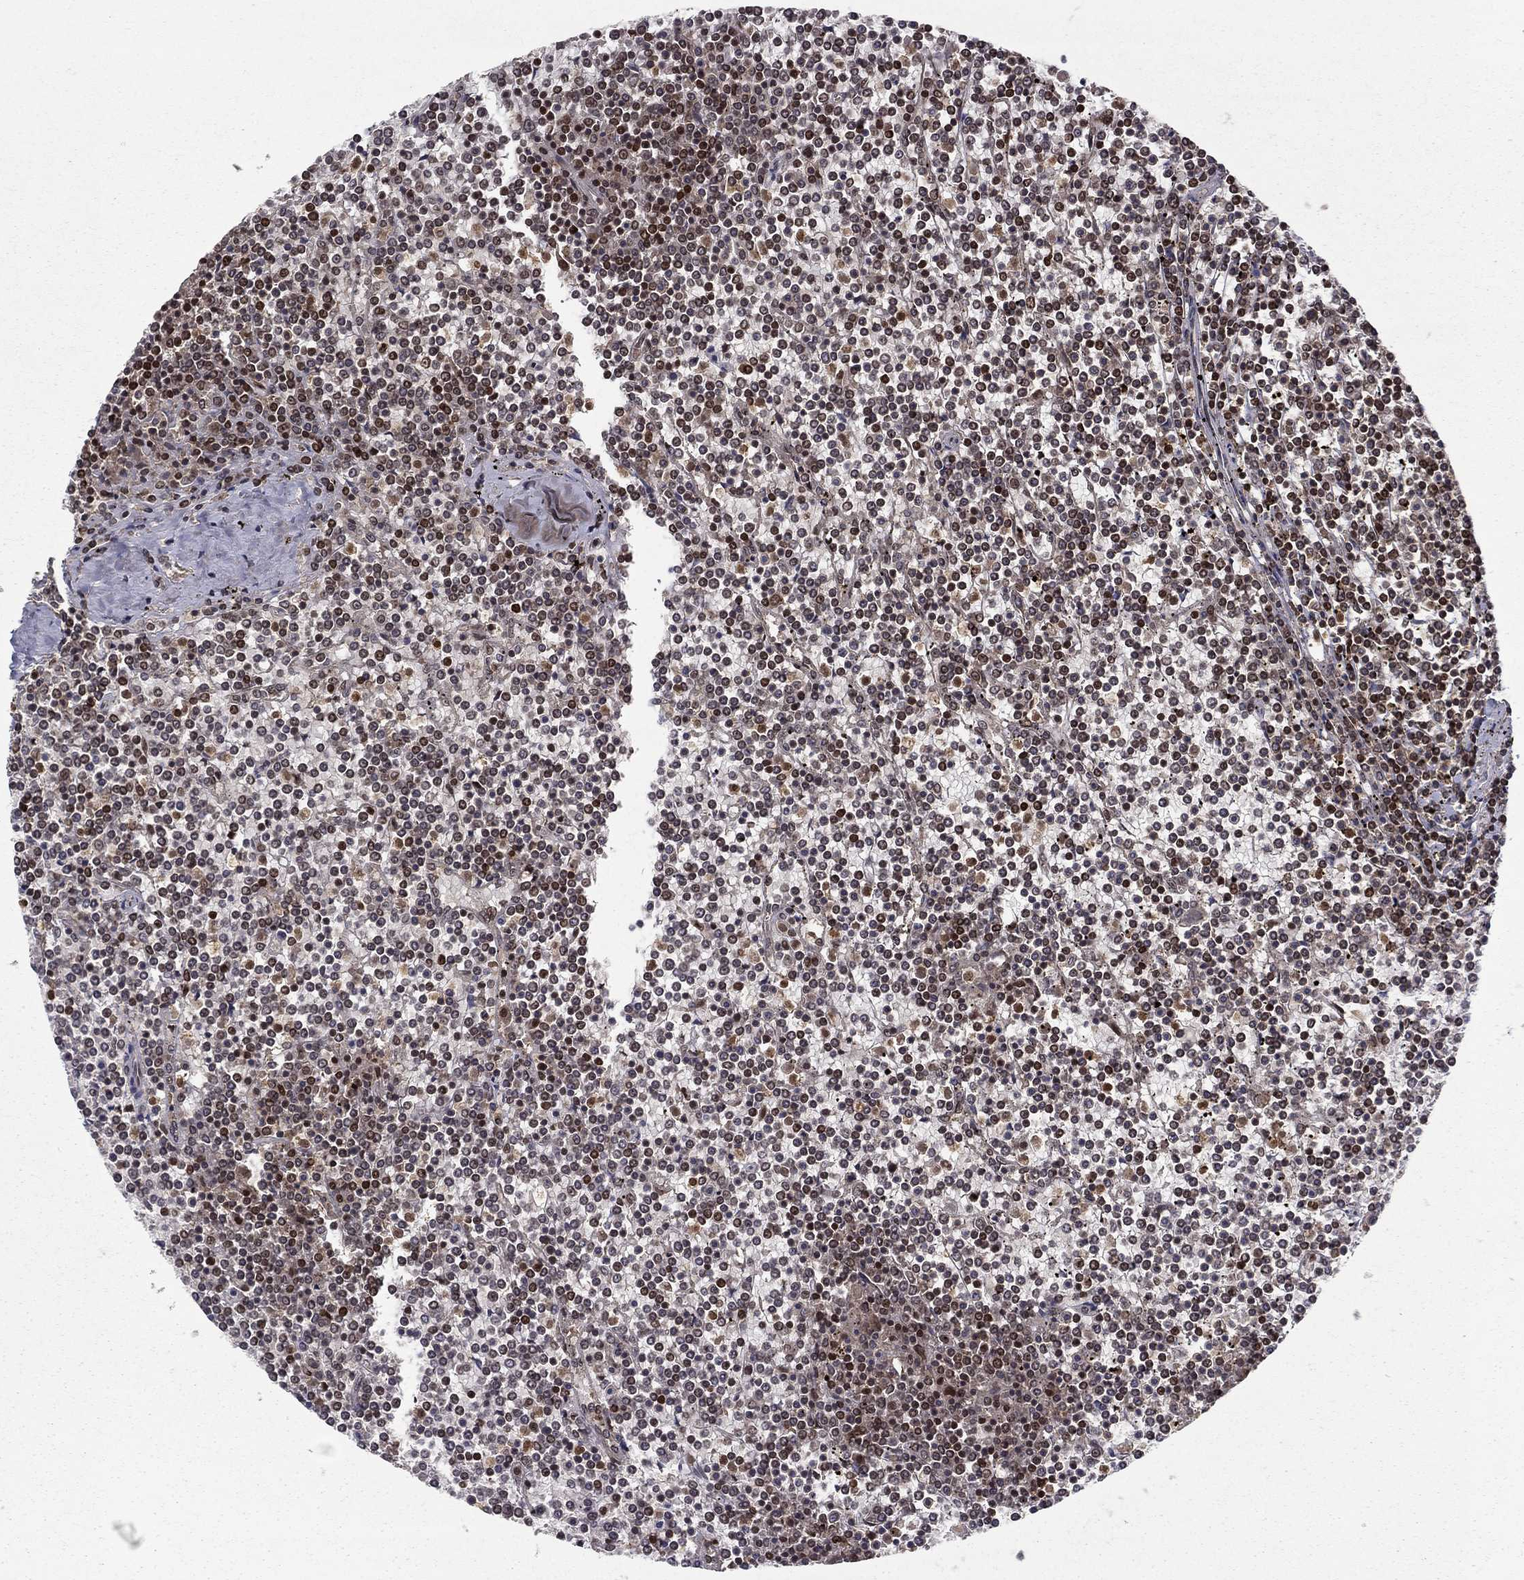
{"staining": {"intensity": "moderate", "quantity": "25%-75%", "location": "nuclear"}, "tissue": "lymphoma", "cell_type": "Tumor cells", "image_type": "cancer", "snomed": [{"axis": "morphology", "description": "Malignant lymphoma, non-Hodgkin's type, Low grade"}, {"axis": "topography", "description": "Spleen"}], "caption": "This image shows malignant lymphoma, non-Hodgkin's type (low-grade) stained with IHC to label a protein in brown. The nuclear of tumor cells show moderate positivity for the protein. Nuclei are counter-stained blue.", "gene": "CDCA7L", "patient": {"sex": "female", "age": 19}}